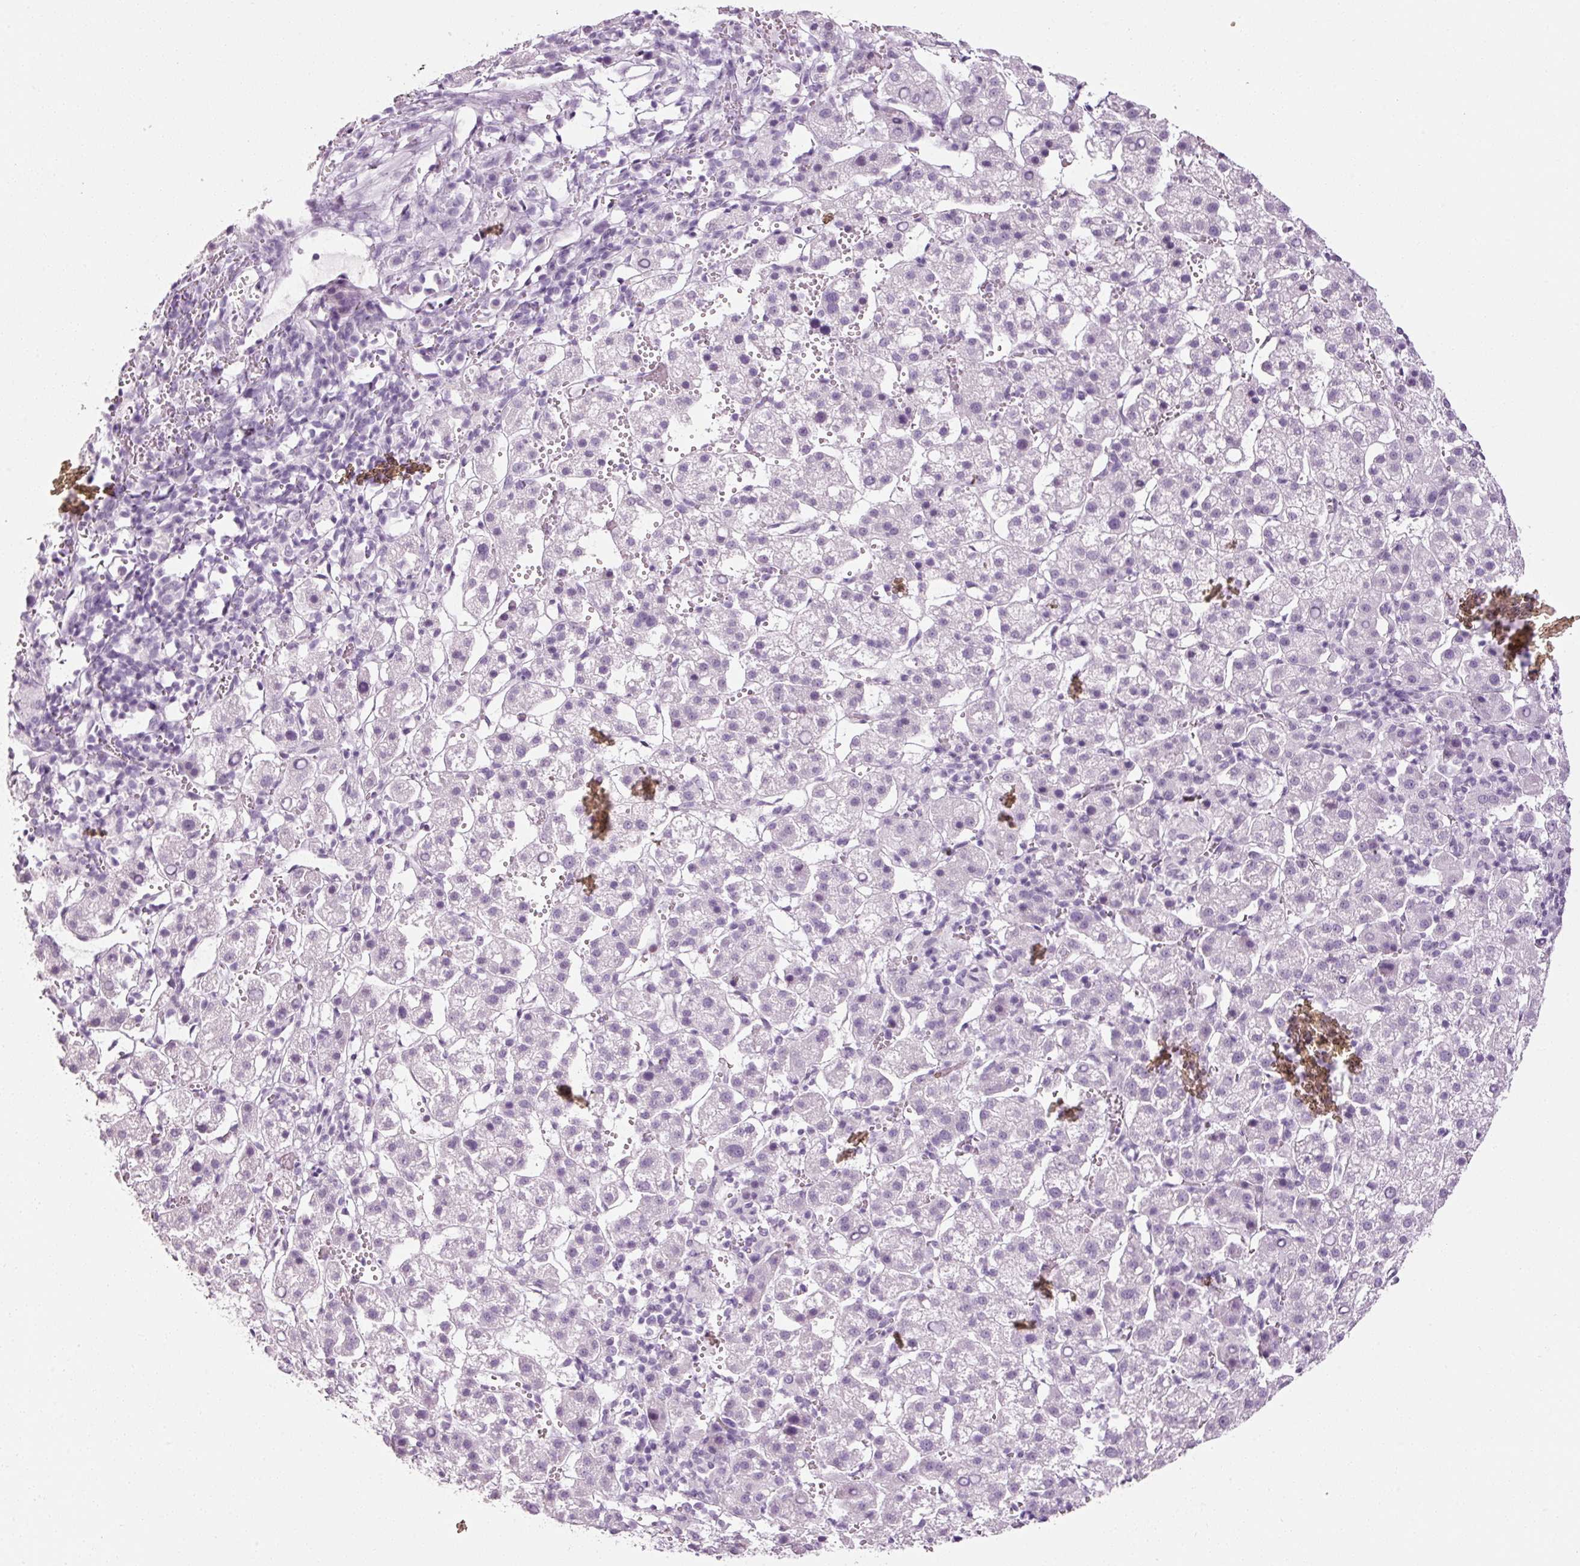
{"staining": {"intensity": "negative", "quantity": "none", "location": "none"}, "tissue": "liver cancer", "cell_type": "Tumor cells", "image_type": "cancer", "snomed": [{"axis": "morphology", "description": "Carcinoma, Hepatocellular, NOS"}, {"axis": "topography", "description": "Liver"}], "caption": "Immunohistochemistry (IHC) image of neoplastic tissue: liver cancer stained with DAB (3,3'-diaminobenzidine) shows no significant protein staining in tumor cells.", "gene": "ANKRD20A1", "patient": {"sex": "female", "age": 58}}